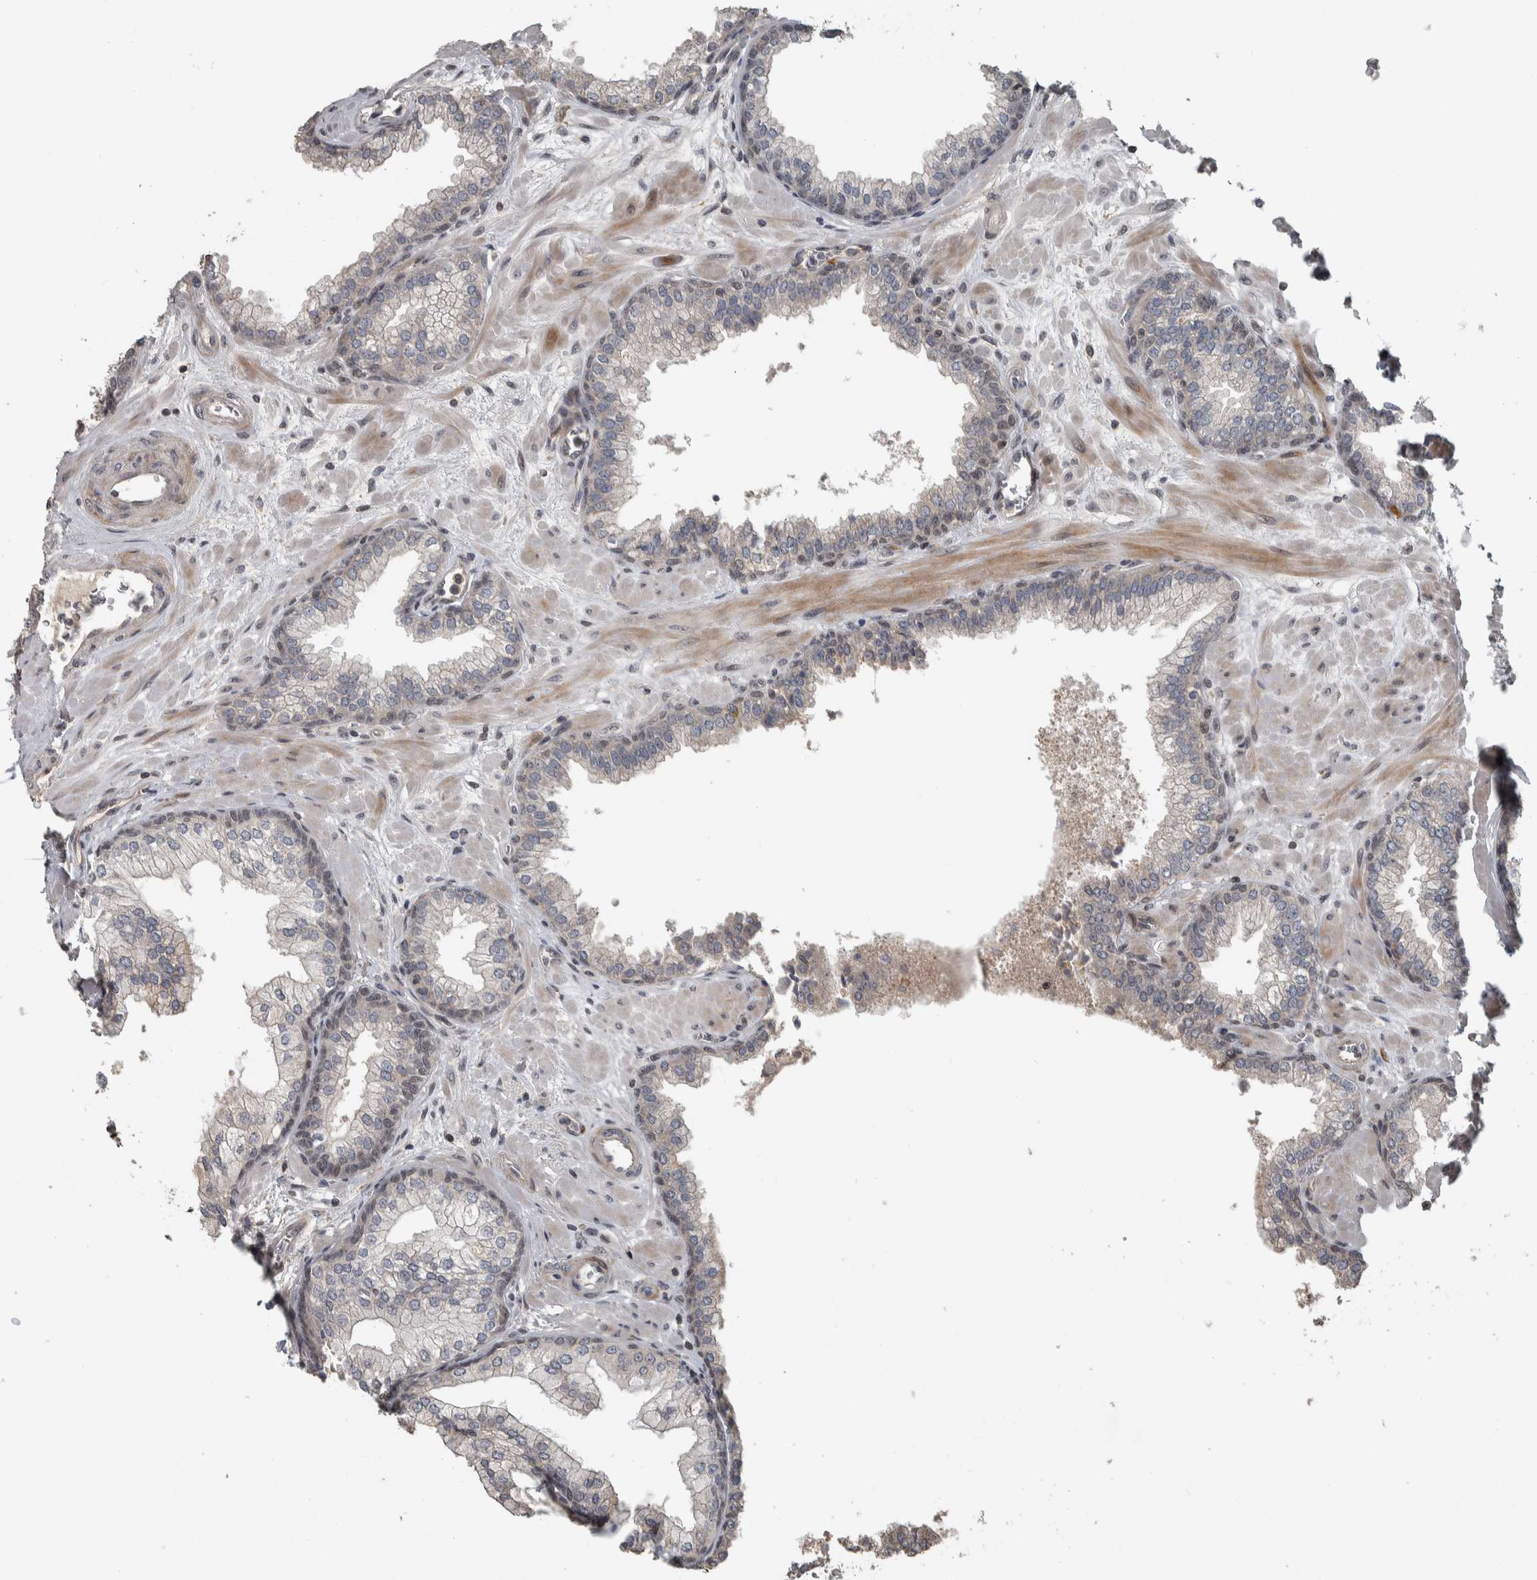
{"staining": {"intensity": "weak", "quantity": "25%-75%", "location": "cytoplasmic/membranous"}, "tissue": "prostate", "cell_type": "Glandular cells", "image_type": "normal", "snomed": [{"axis": "morphology", "description": "Normal tissue, NOS"}, {"axis": "morphology", "description": "Urothelial carcinoma, Low grade"}, {"axis": "topography", "description": "Urinary bladder"}, {"axis": "topography", "description": "Prostate"}], "caption": "Immunohistochemistry (IHC) (DAB (3,3'-diaminobenzidine)) staining of normal human prostate exhibits weak cytoplasmic/membranous protein positivity in approximately 25%-75% of glandular cells. The protein of interest is shown in brown color, while the nuclei are stained blue.", "gene": "ERAL1", "patient": {"sex": "male", "age": 60}}